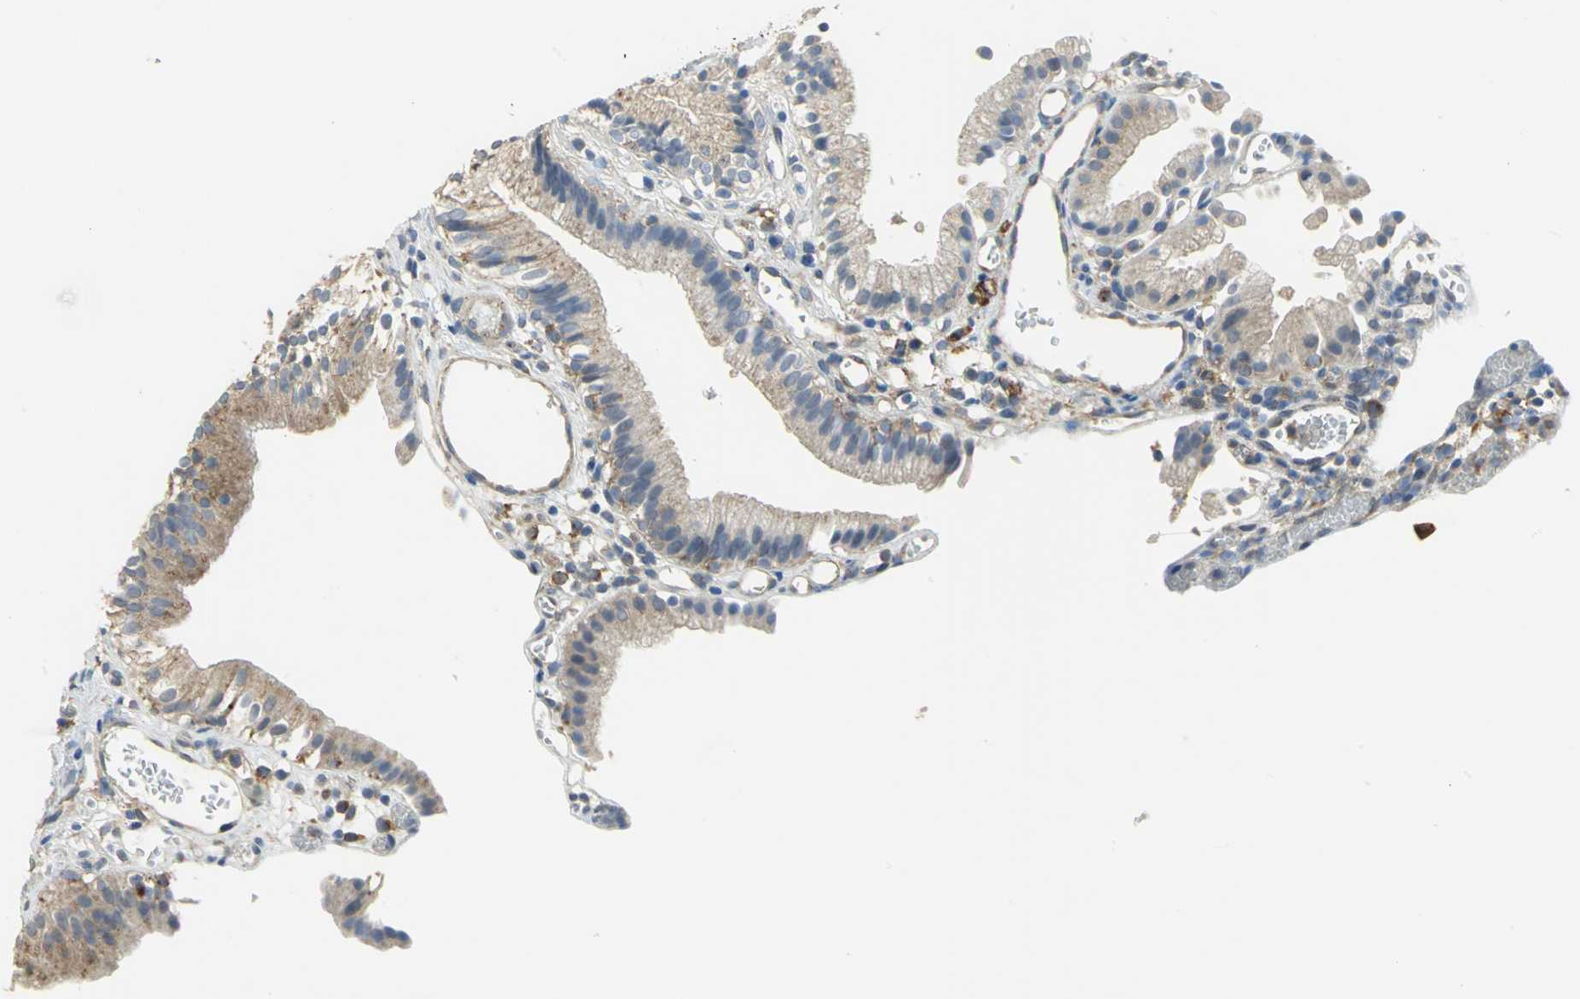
{"staining": {"intensity": "weak", "quantity": "25%-75%", "location": "cytoplasmic/membranous"}, "tissue": "gallbladder", "cell_type": "Glandular cells", "image_type": "normal", "snomed": [{"axis": "morphology", "description": "Normal tissue, NOS"}, {"axis": "topography", "description": "Gallbladder"}], "caption": "Immunohistochemical staining of benign gallbladder displays low levels of weak cytoplasmic/membranous staining in approximately 25%-75% of glandular cells. (IHC, brightfield microscopy, high magnification).", "gene": "DIAPH2", "patient": {"sex": "male", "age": 65}}